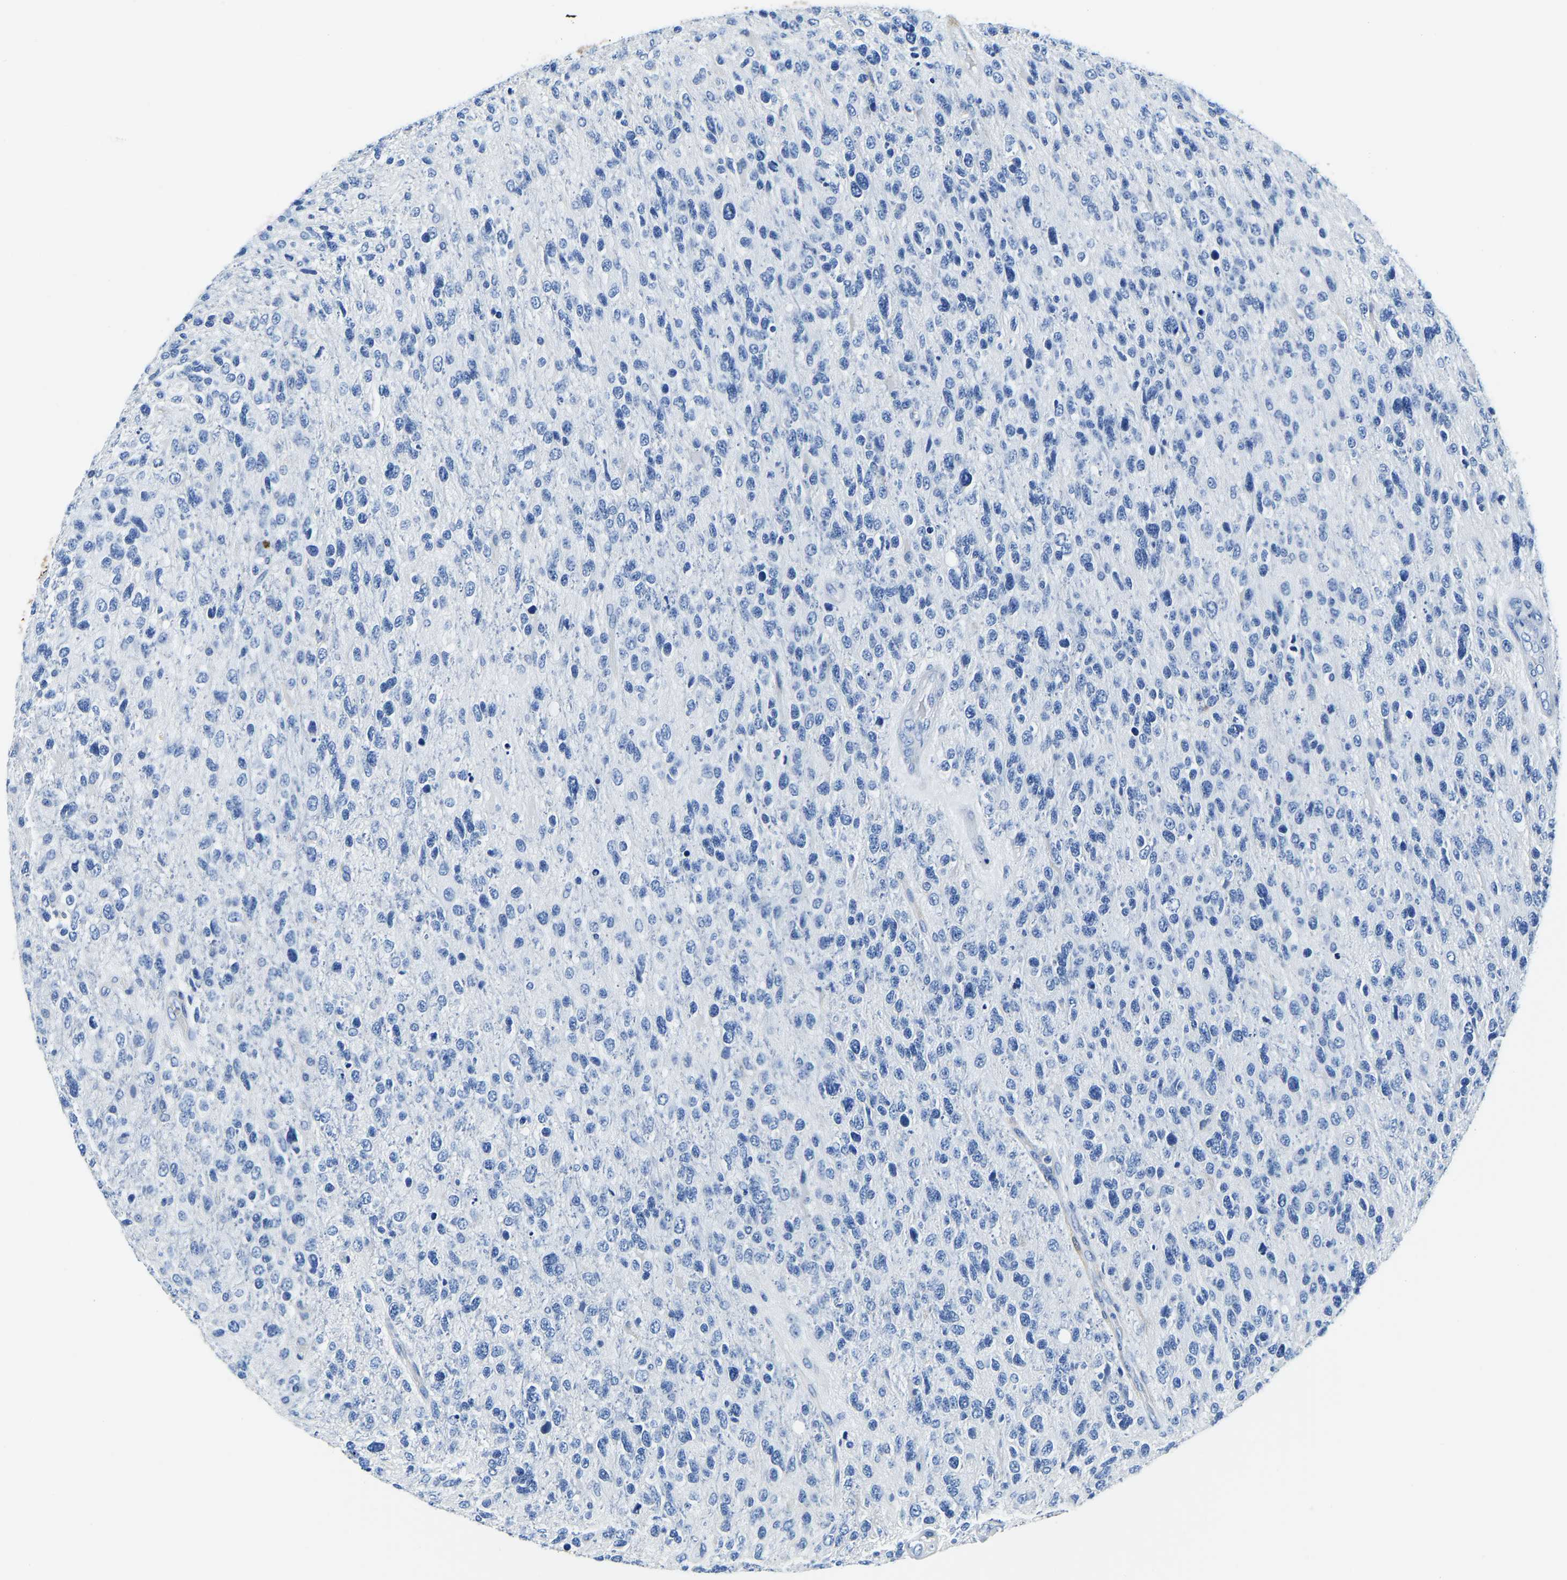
{"staining": {"intensity": "negative", "quantity": "none", "location": "none"}, "tissue": "glioma", "cell_type": "Tumor cells", "image_type": "cancer", "snomed": [{"axis": "morphology", "description": "Glioma, malignant, High grade"}, {"axis": "topography", "description": "Brain"}], "caption": "IHC of malignant glioma (high-grade) reveals no expression in tumor cells.", "gene": "ZDHHC13", "patient": {"sex": "female", "age": 58}}